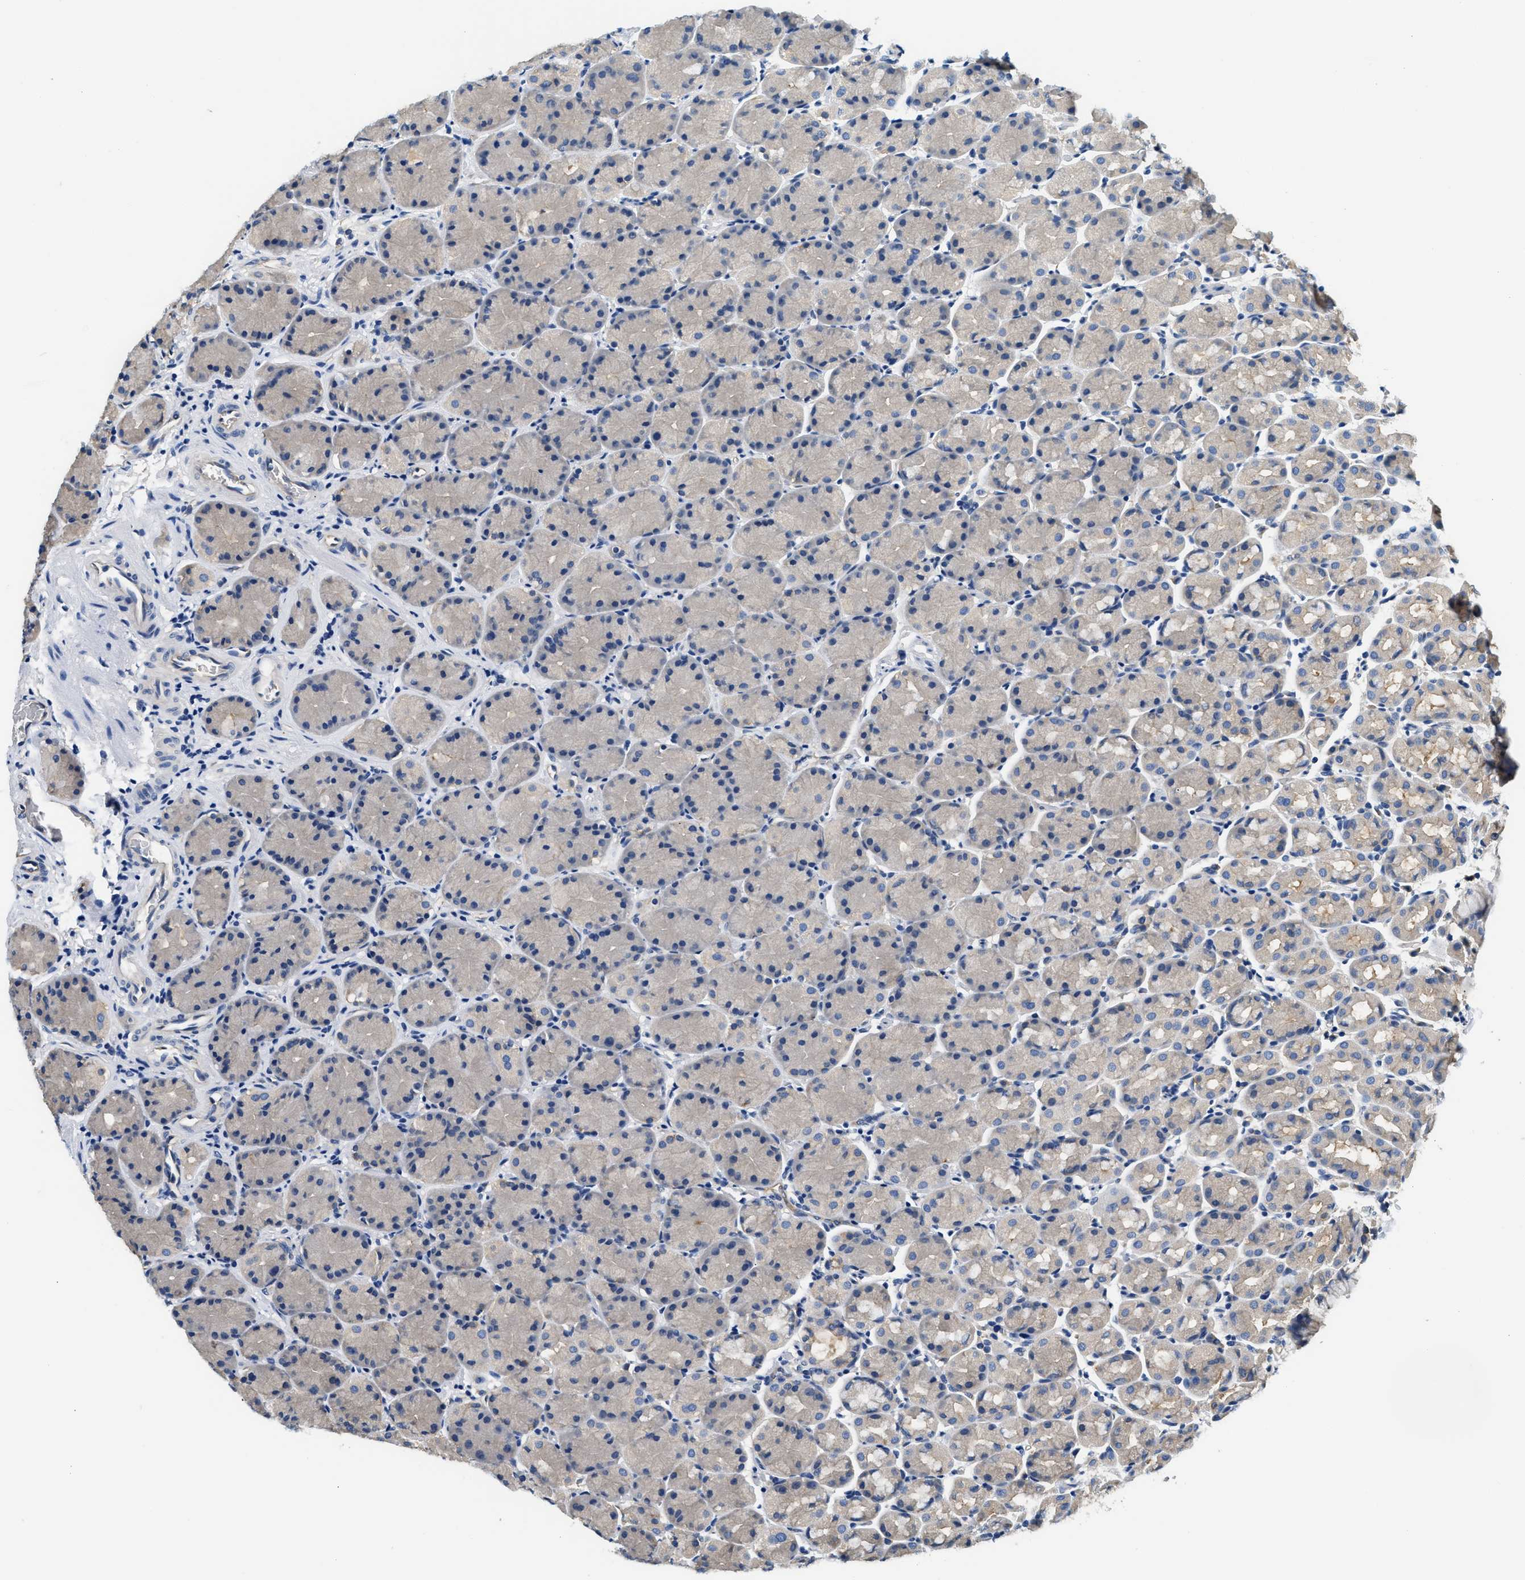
{"staining": {"intensity": "weak", "quantity": "25%-75%", "location": "cytoplasmic/membranous"}, "tissue": "stomach", "cell_type": "Glandular cells", "image_type": "normal", "snomed": [{"axis": "morphology", "description": "Normal tissue, NOS"}, {"axis": "topography", "description": "Stomach"}], "caption": "Protein analysis of normal stomach demonstrates weak cytoplasmic/membranous expression in approximately 25%-75% of glandular cells.", "gene": "PPP2R1B", "patient": {"sex": "male", "age": 42}}